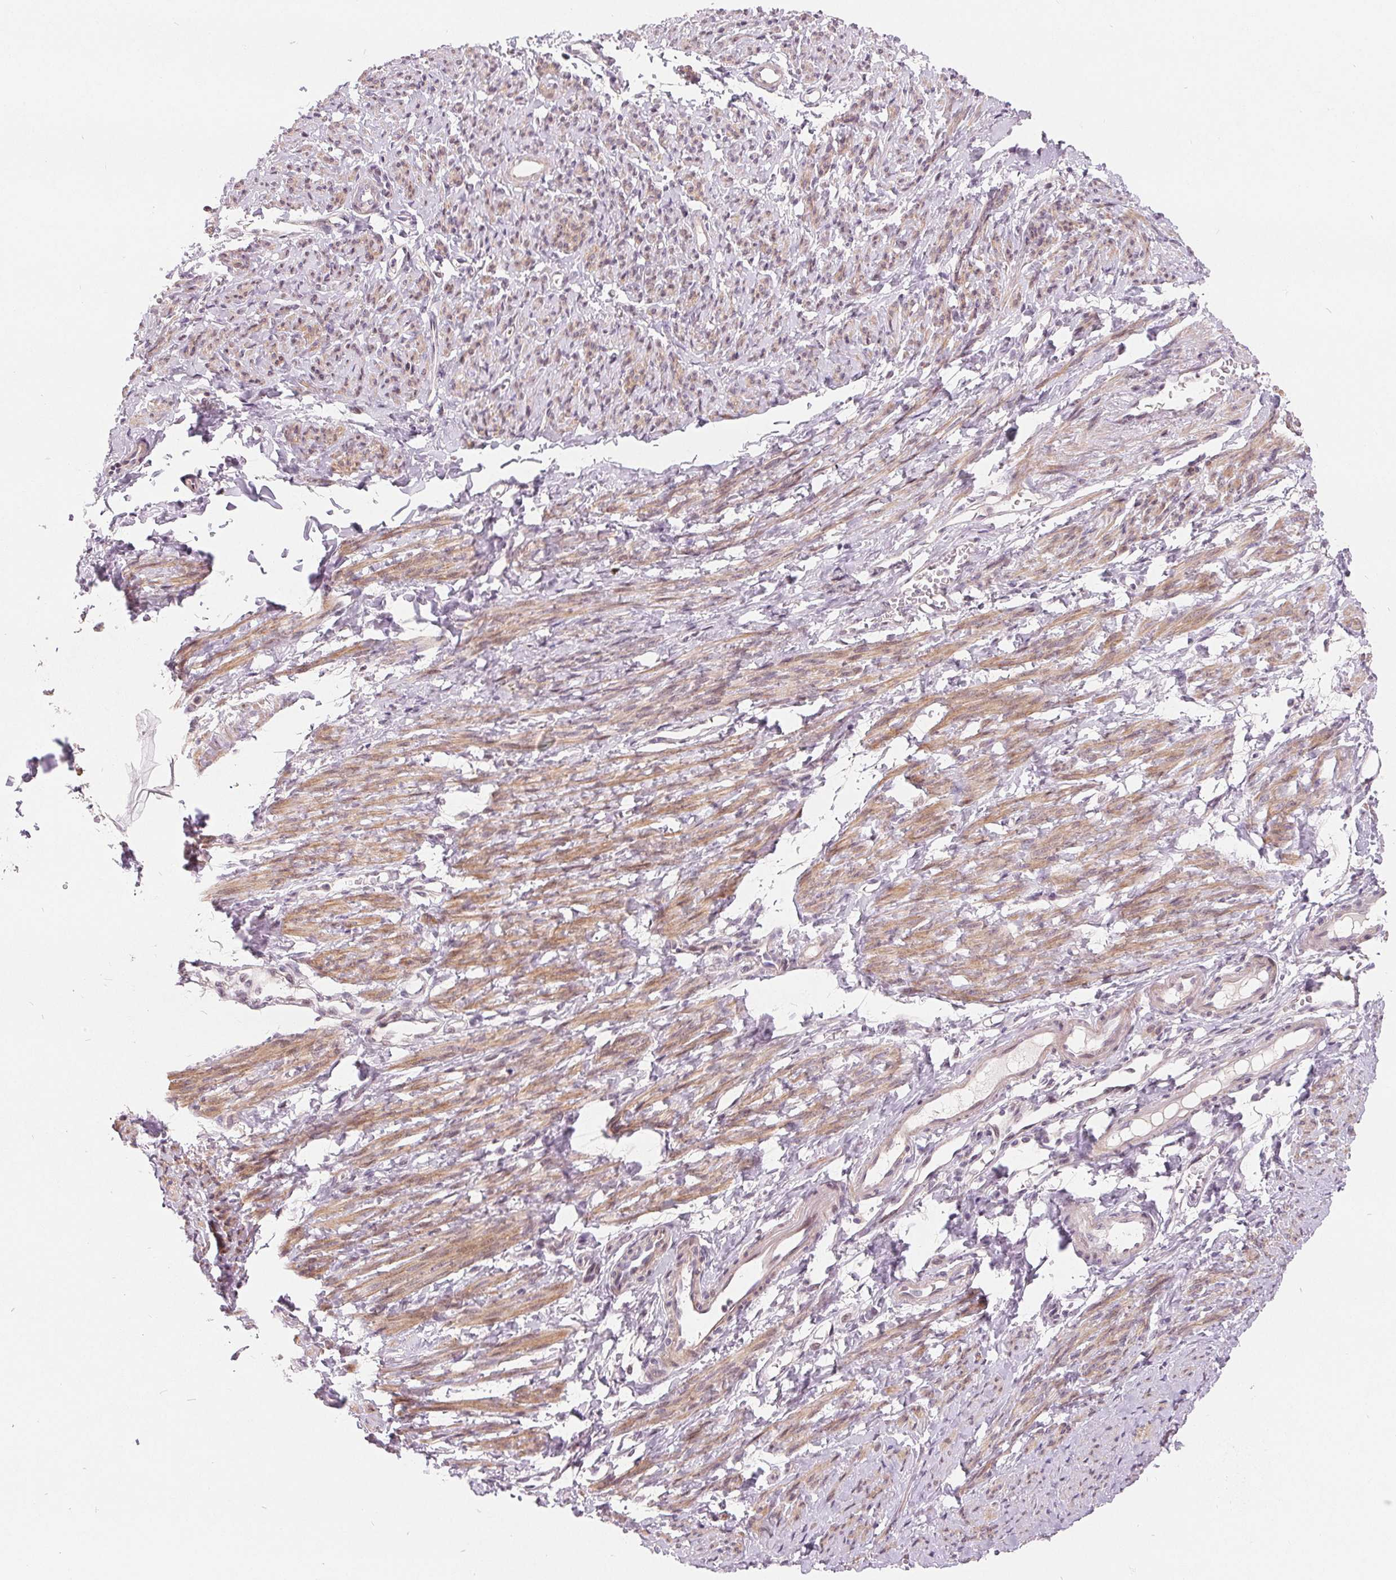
{"staining": {"intensity": "moderate", "quantity": ">75%", "location": "cytoplasmic/membranous,nuclear"}, "tissue": "smooth muscle", "cell_type": "Smooth muscle cells", "image_type": "normal", "snomed": [{"axis": "morphology", "description": "Normal tissue, NOS"}, {"axis": "topography", "description": "Smooth muscle"}], "caption": "This photomicrograph exhibits IHC staining of unremarkable human smooth muscle, with medium moderate cytoplasmic/membranous,nuclear staining in about >75% of smooth muscle cells.", "gene": "NRG2", "patient": {"sex": "female", "age": 65}}